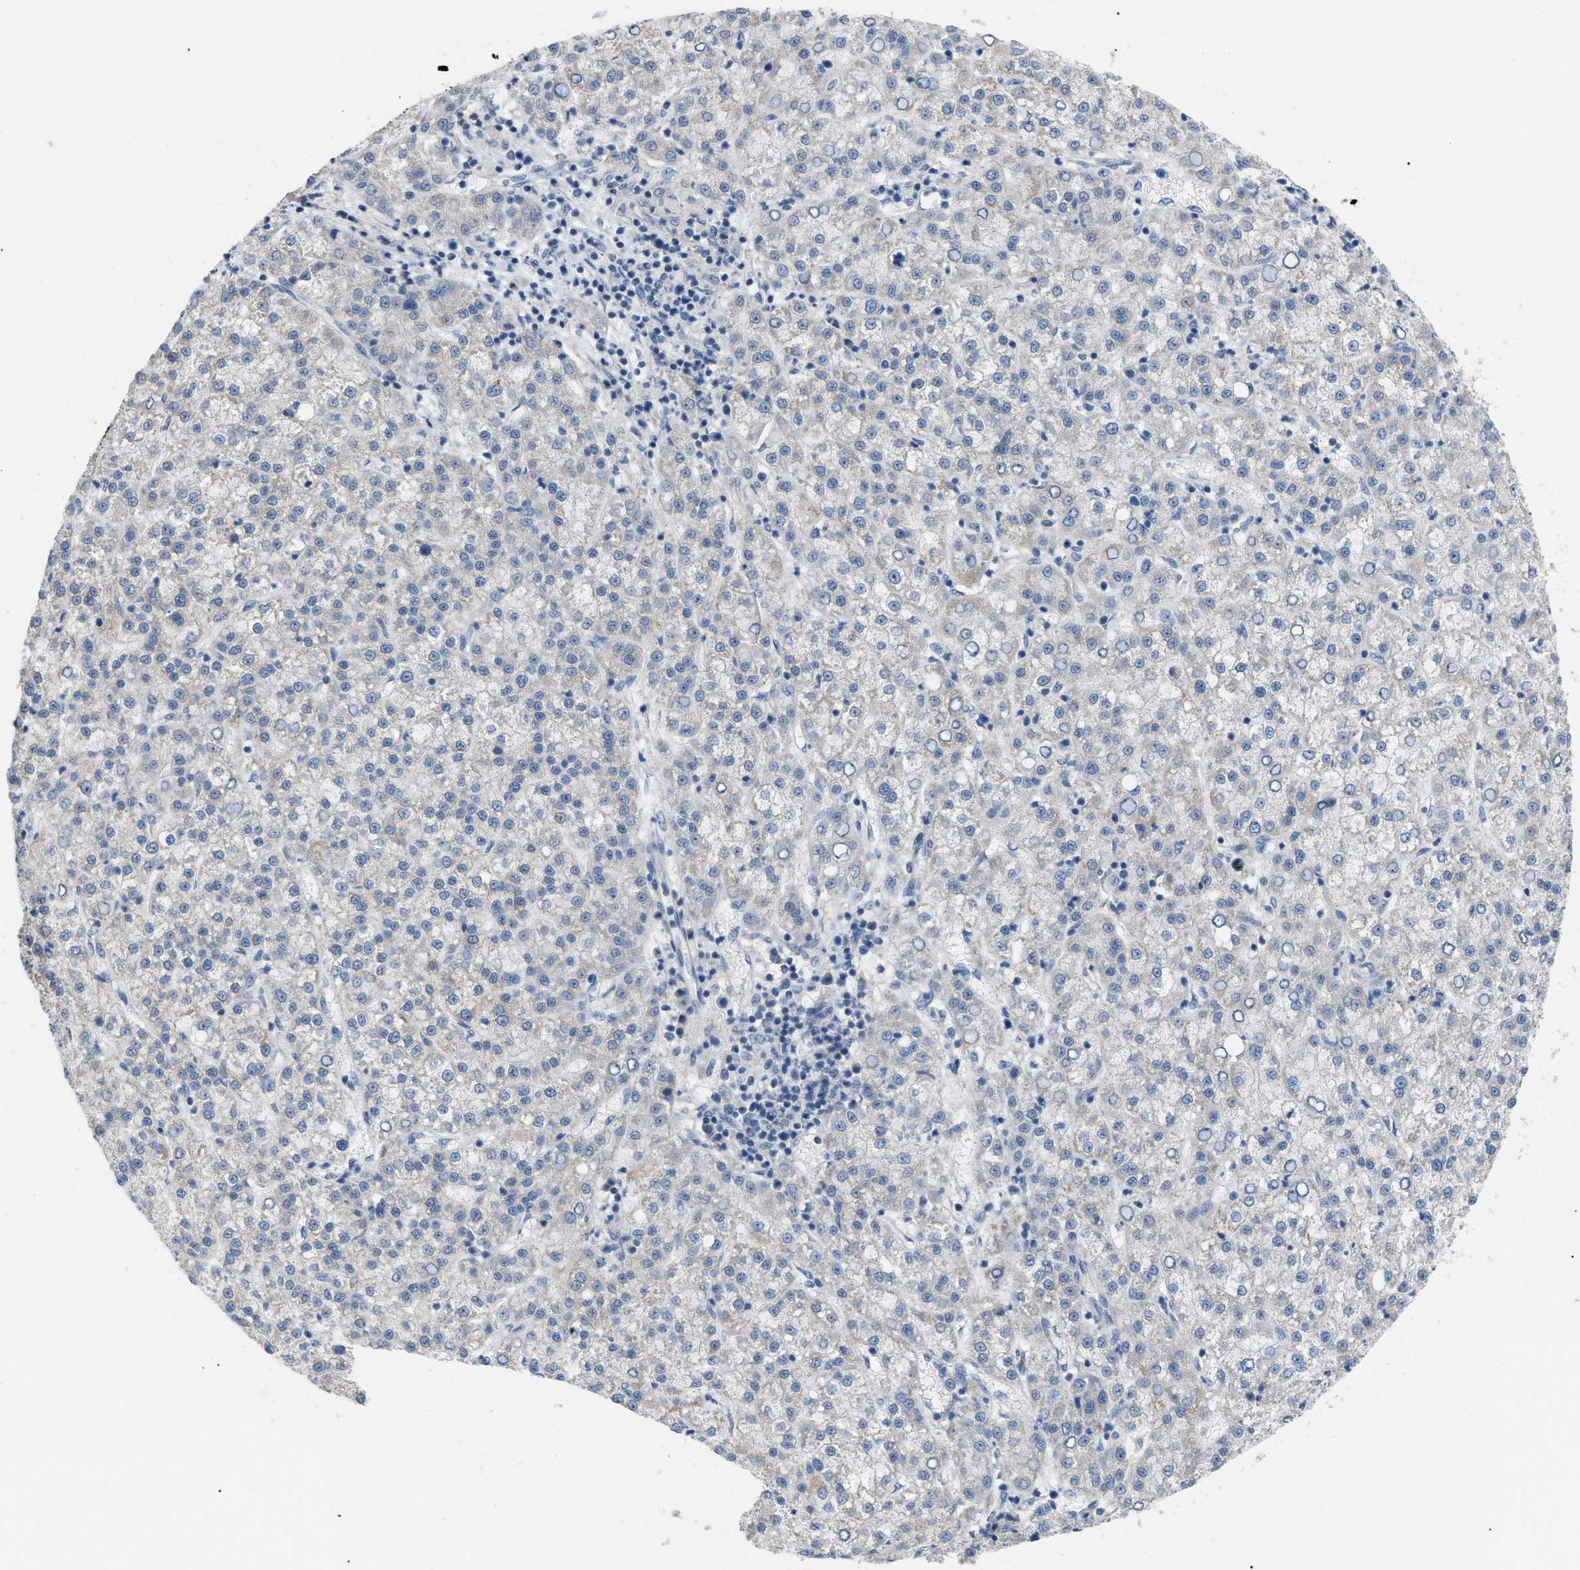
{"staining": {"intensity": "negative", "quantity": "none", "location": "none"}, "tissue": "liver cancer", "cell_type": "Tumor cells", "image_type": "cancer", "snomed": [{"axis": "morphology", "description": "Carcinoma, Hepatocellular, NOS"}, {"axis": "topography", "description": "Liver"}], "caption": "Liver hepatocellular carcinoma was stained to show a protein in brown. There is no significant staining in tumor cells.", "gene": "DHX58", "patient": {"sex": "female", "age": 58}}